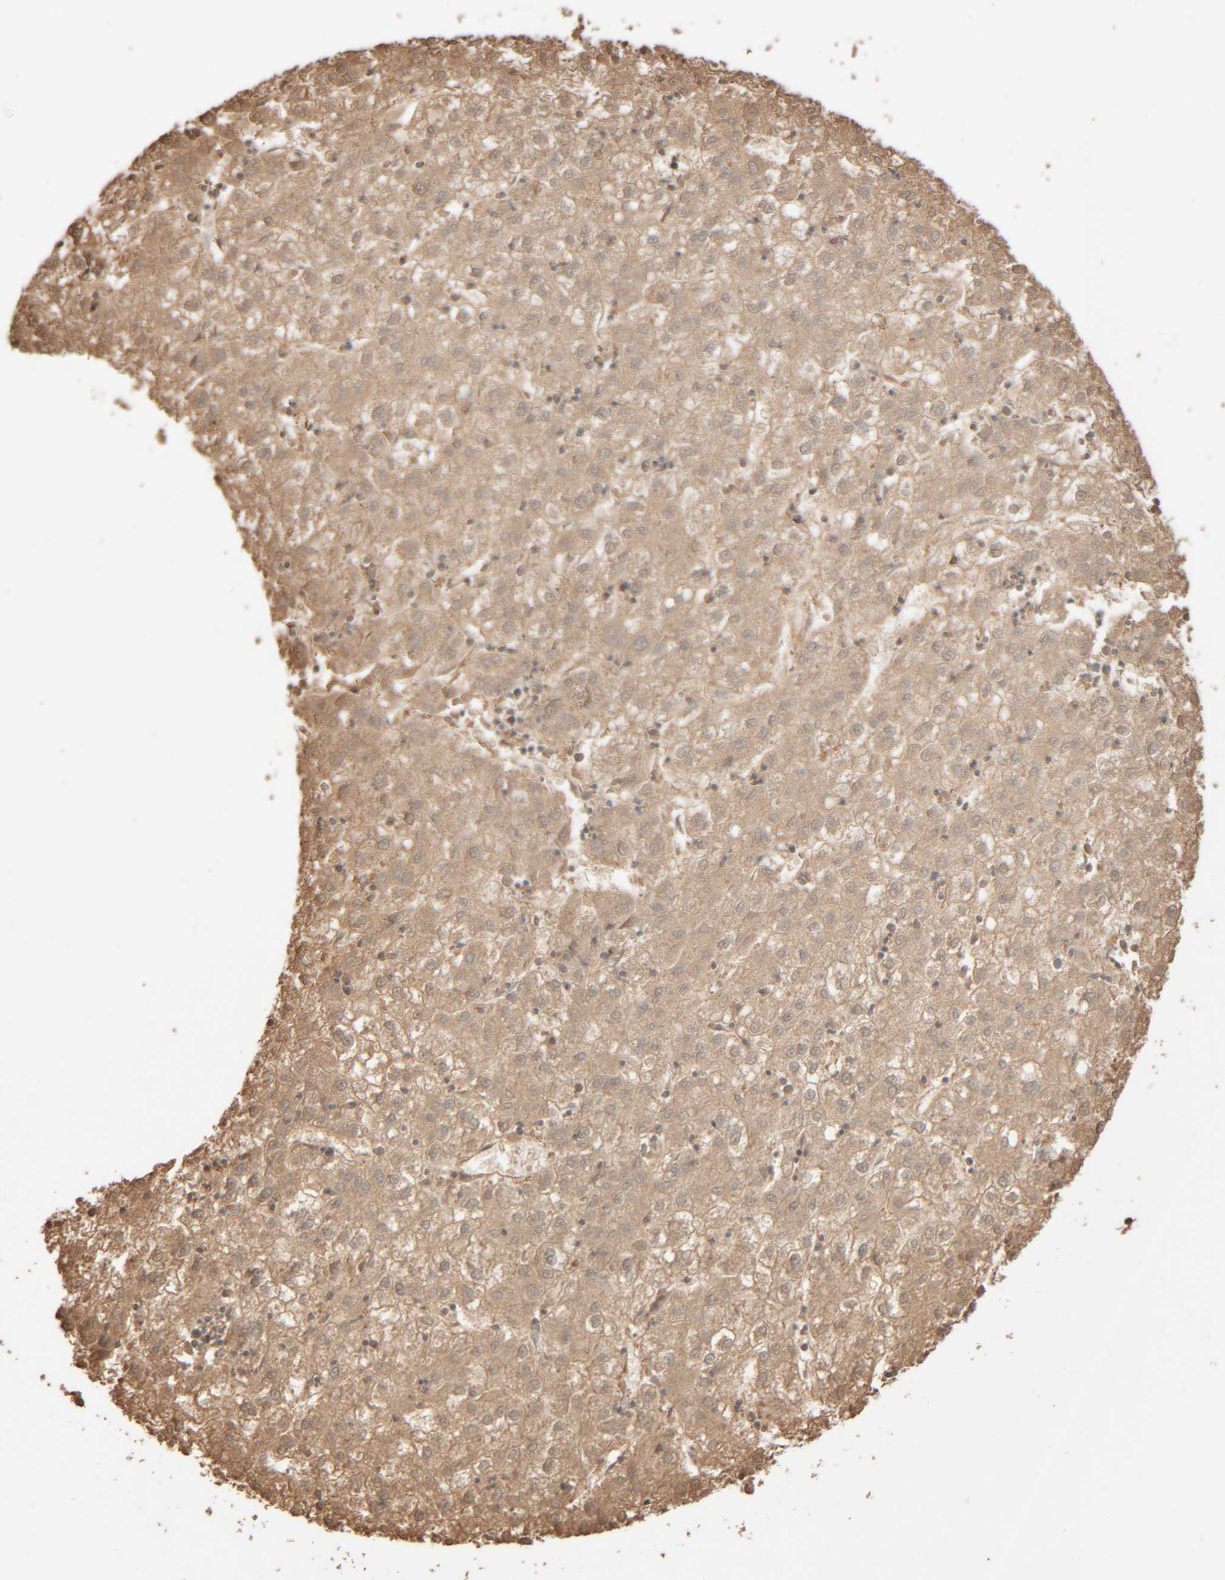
{"staining": {"intensity": "weak", "quantity": ">75%", "location": "cytoplasmic/membranous"}, "tissue": "liver cancer", "cell_type": "Tumor cells", "image_type": "cancer", "snomed": [{"axis": "morphology", "description": "Carcinoma, Hepatocellular, NOS"}, {"axis": "topography", "description": "Liver"}], "caption": "This is an image of immunohistochemistry staining of liver cancer, which shows weak staining in the cytoplasmic/membranous of tumor cells.", "gene": "RIDA", "patient": {"sex": "male", "age": 72}}